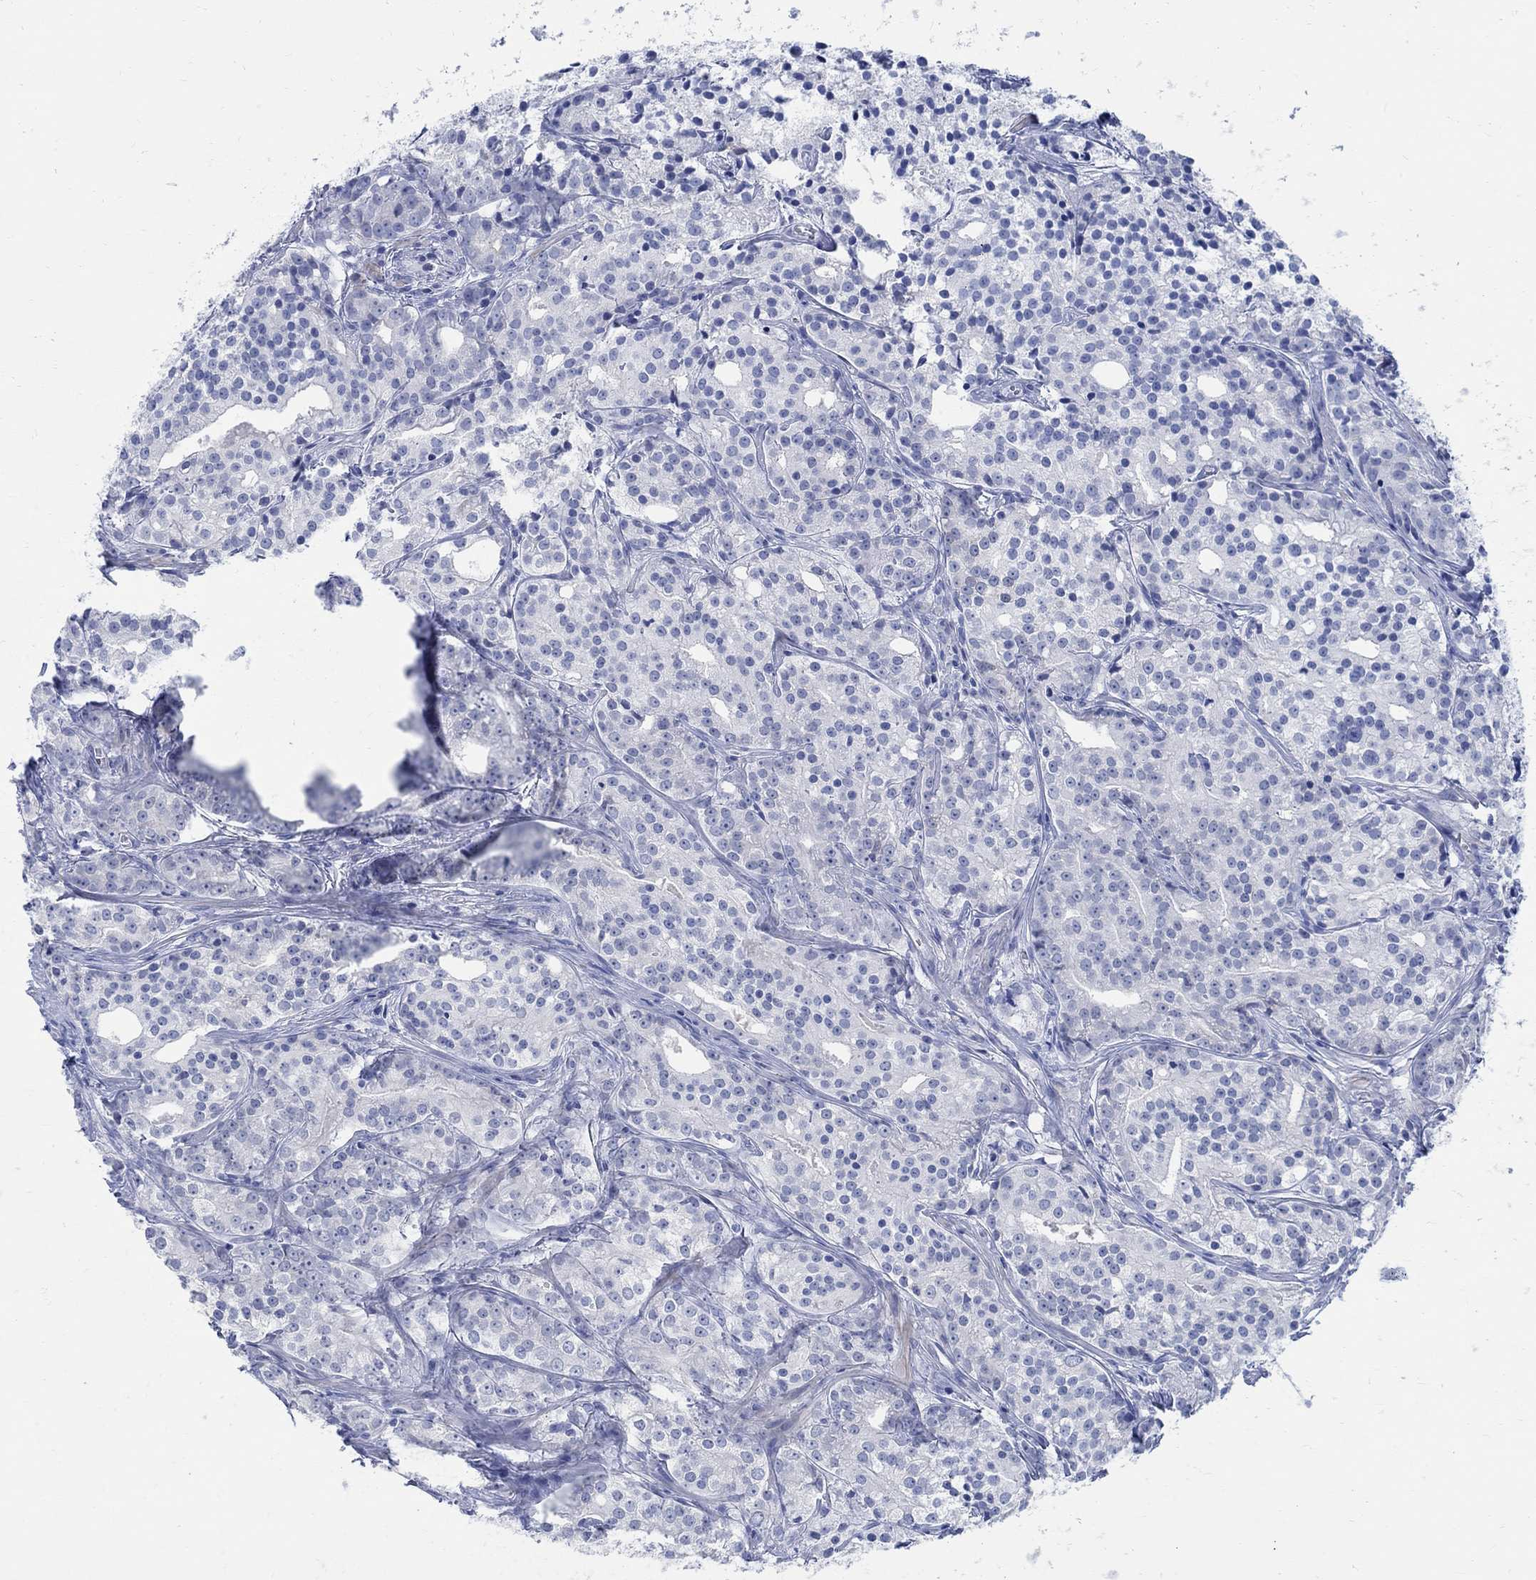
{"staining": {"intensity": "negative", "quantity": "none", "location": "none"}, "tissue": "prostate cancer", "cell_type": "Tumor cells", "image_type": "cancer", "snomed": [{"axis": "morphology", "description": "Adenocarcinoma, Medium grade"}, {"axis": "topography", "description": "Prostate"}], "caption": "Tumor cells are negative for brown protein staining in medium-grade adenocarcinoma (prostate).", "gene": "CAMK2N1", "patient": {"sex": "male", "age": 74}}